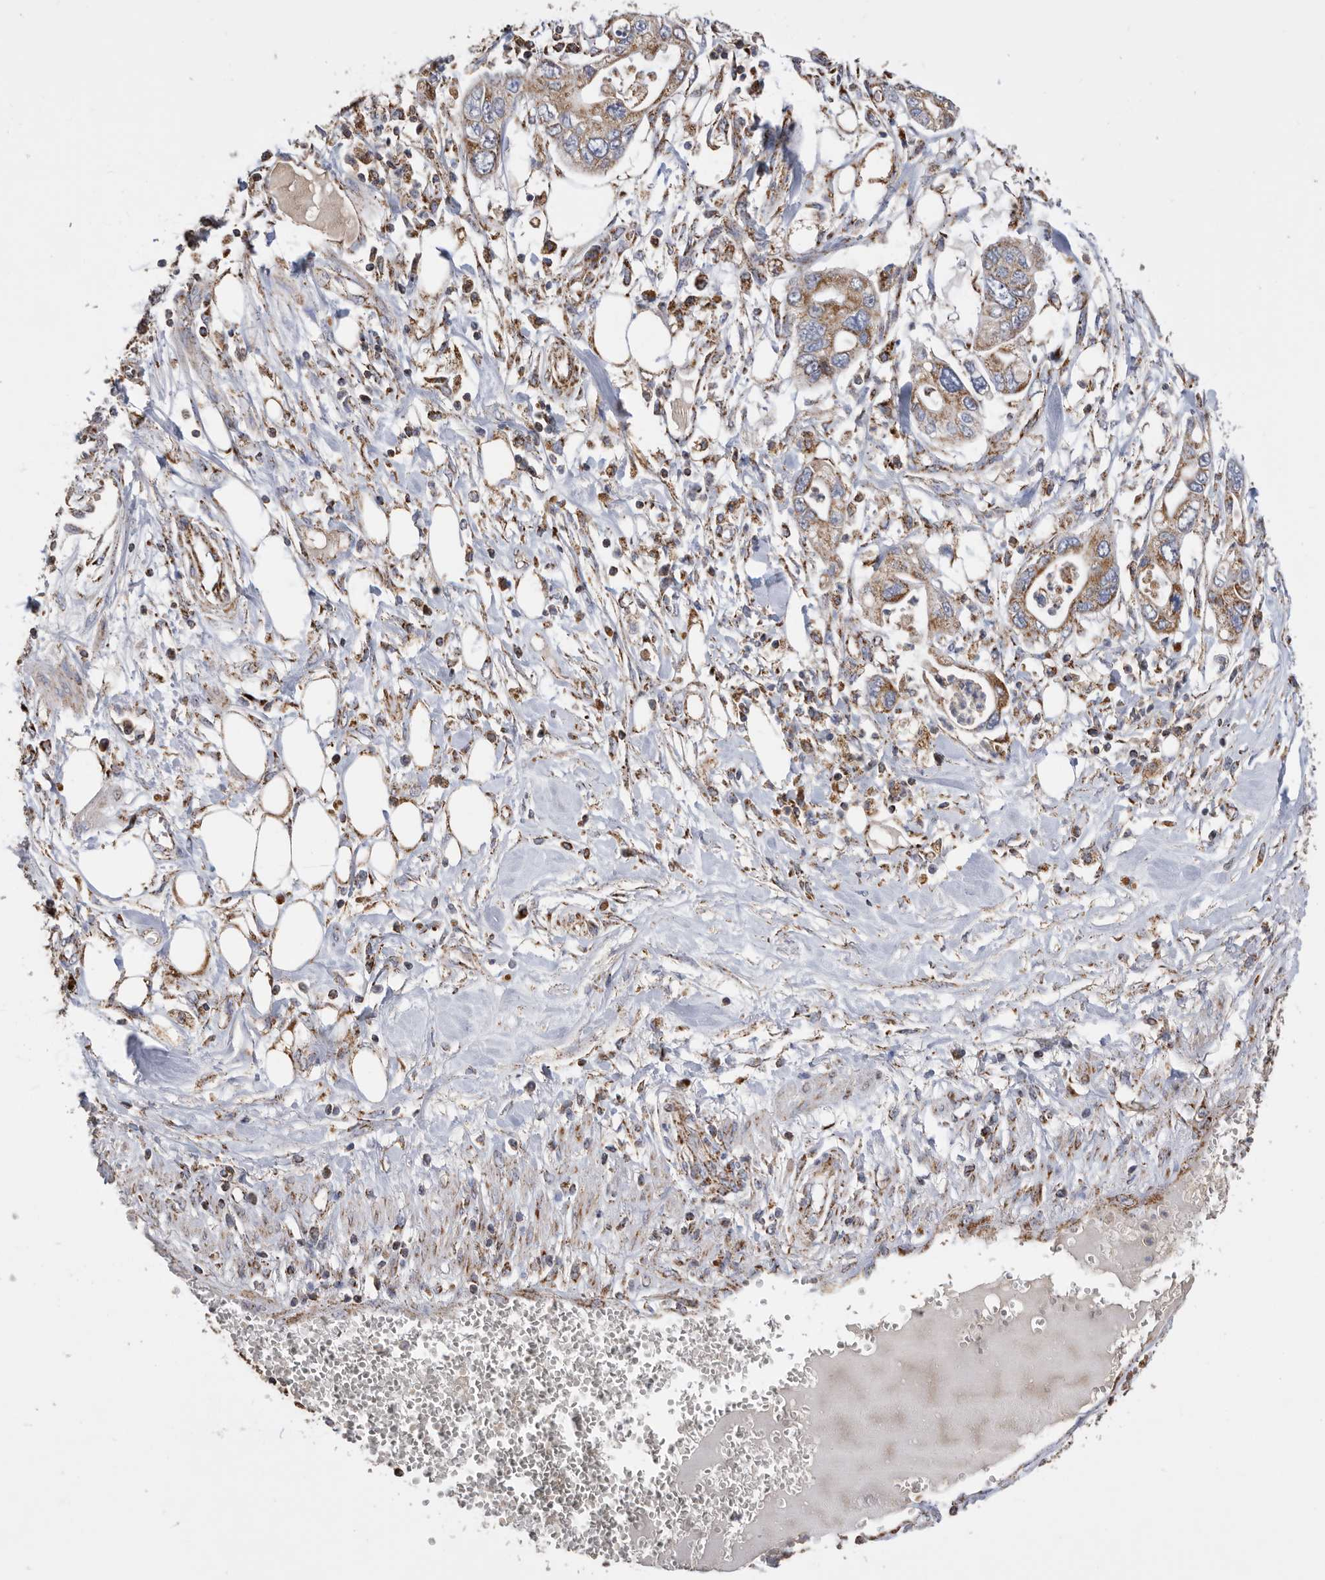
{"staining": {"intensity": "moderate", "quantity": ">75%", "location": "cytoplasmic/membranous"}, "tissue": "pancreatic cancer", "cell_type": "Tumor cells", "image_type": "cancer", "snomed": [{"axis": "morphology", "description": "Adenocarcinoma, NOS"}, {"axis": "topography", "description": "Pancreas"}], "caption": "Protein staining of pancreatic cancer tissue reveals moderate cytoplasmic/membranous staining in about >75% of tumor cells.", "gene": "WFDC1", "patient": {"sex": "male", "age": 68}}